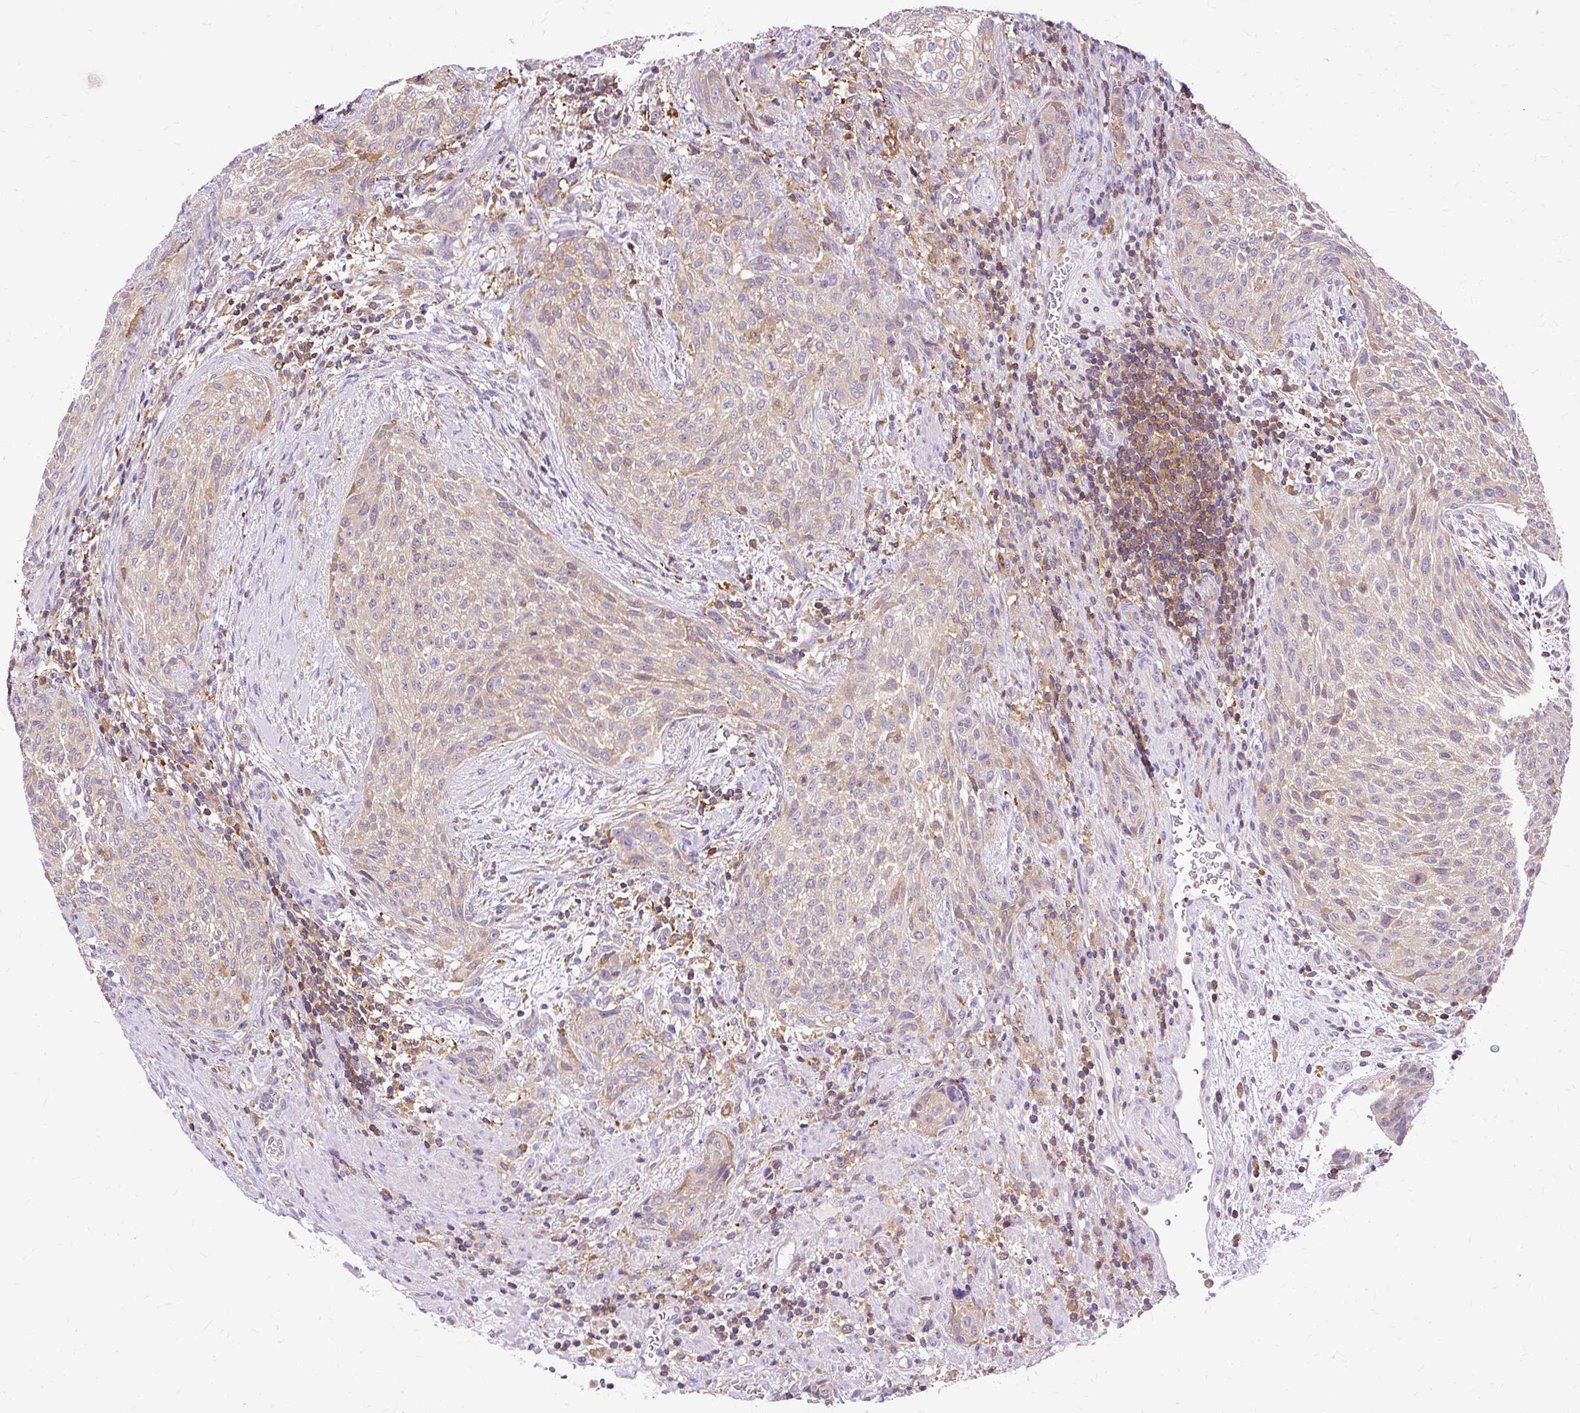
{"staining": {"intensity": "weak", "quantity": "25%-75%", "location": "cytoplasmic/membranous"}, "tissue": "urothelial cancer", "cell_type": "Tumor cells", "image_type": "cancer", "snomed": [{"axis": "morphology", "description": "Urothelial carcinoma, High grade"}, {"axis": "topography", "description": "Urinary bladder"}], "caption": "Weak cytoplasmic/membranous expression is present in approximately 25%-75% of tumor cells in urothelial cancer.", "gene": "TWF2", "patient": {"sex": "male", "age": 35}}